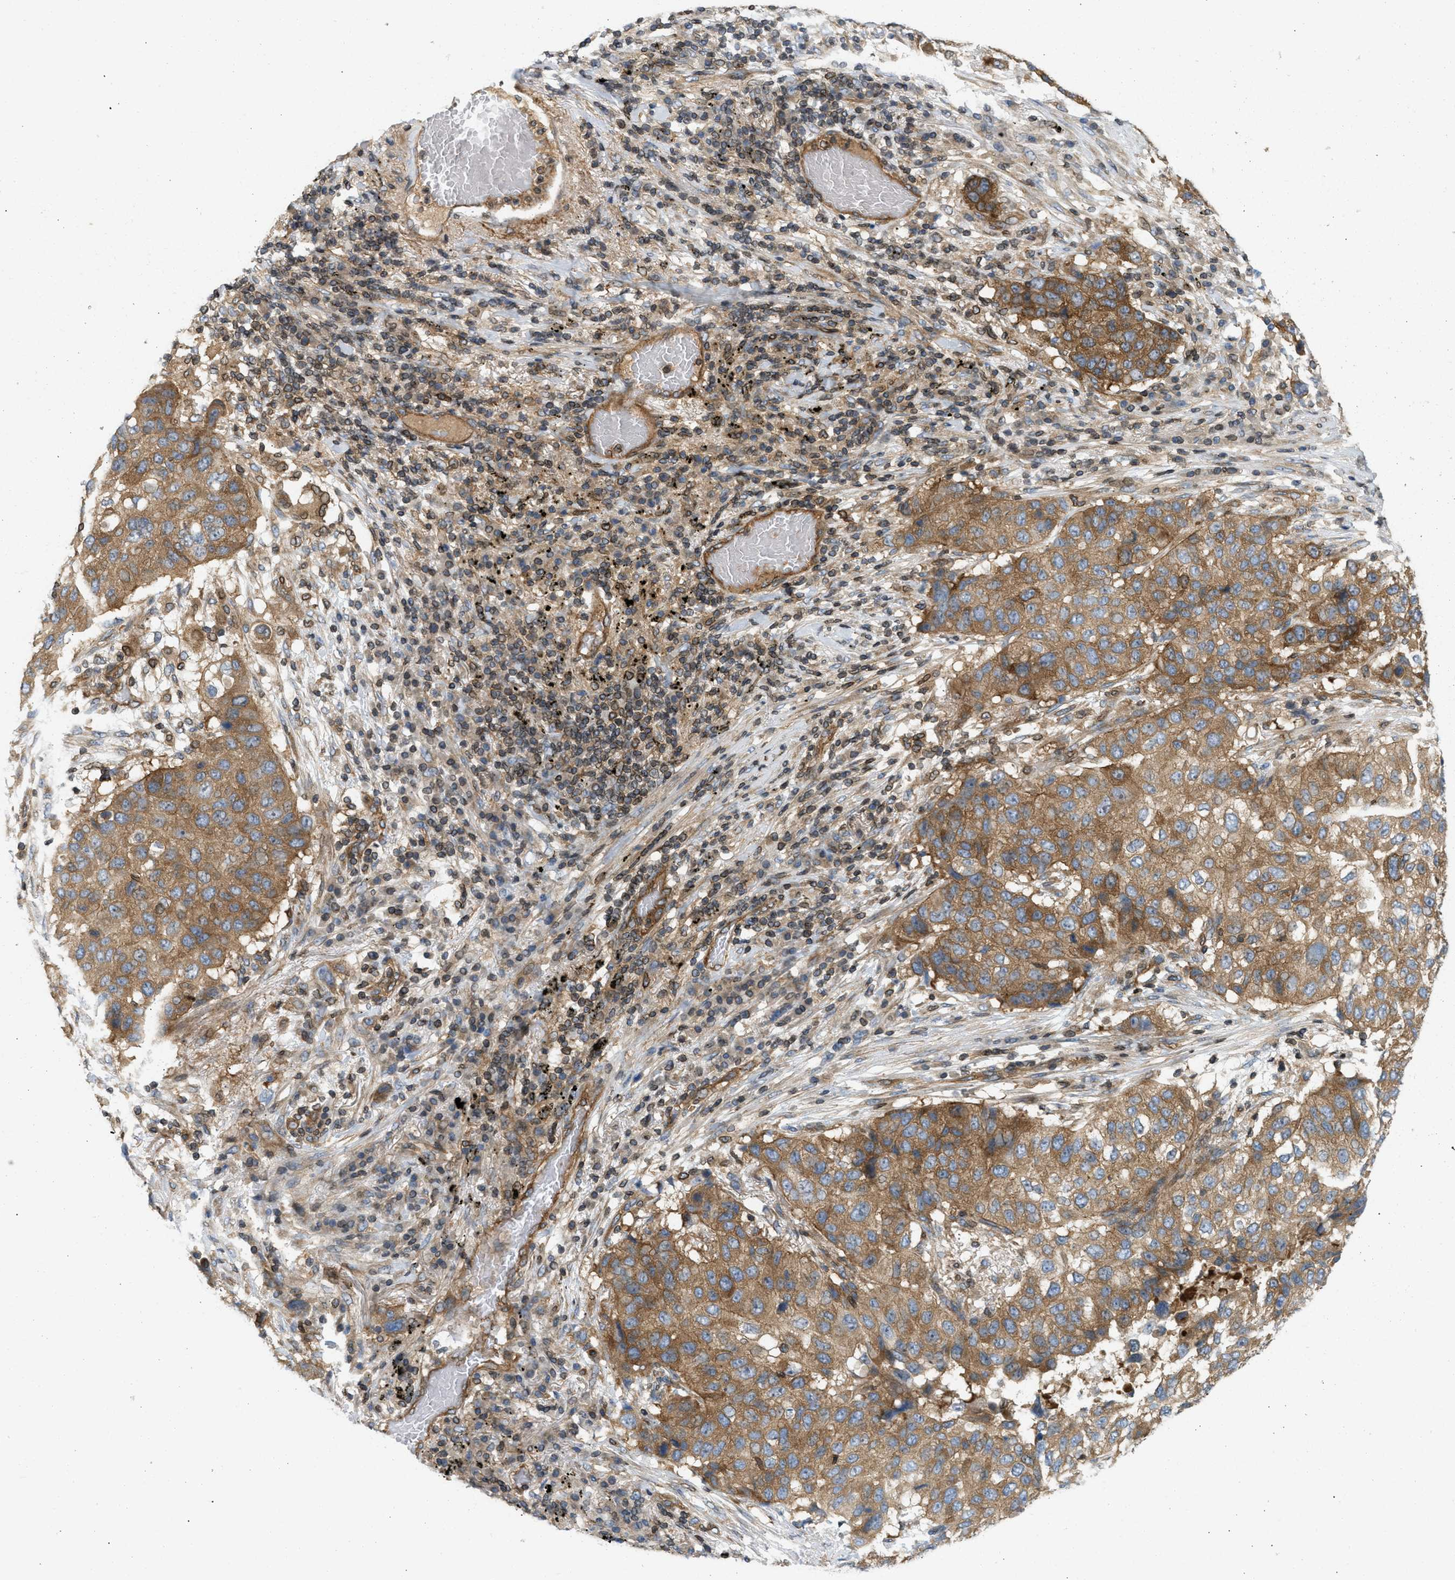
{"staining": {"intensity": "strong", "quantity": ">75%", "location": "cytoplasmic/membranous"}, "tissue": "lung cancer", "cell_type": "Tumor cells", "image_type": "cancer", "snomed": [{"axis": "morphology", "description": "Squamous cell carcinoma, NOS"}, {"axis": "topography", "description": "Lung"}], "caption": "Immunohistochemical staining of human squamous cell carcinoma (lung) reveals high levels of strong cytoplasmic/membranous protein expression in about >75% of tumor cells.", "gene": "STRN", "patient": {"sex": "male", "age": 57}}